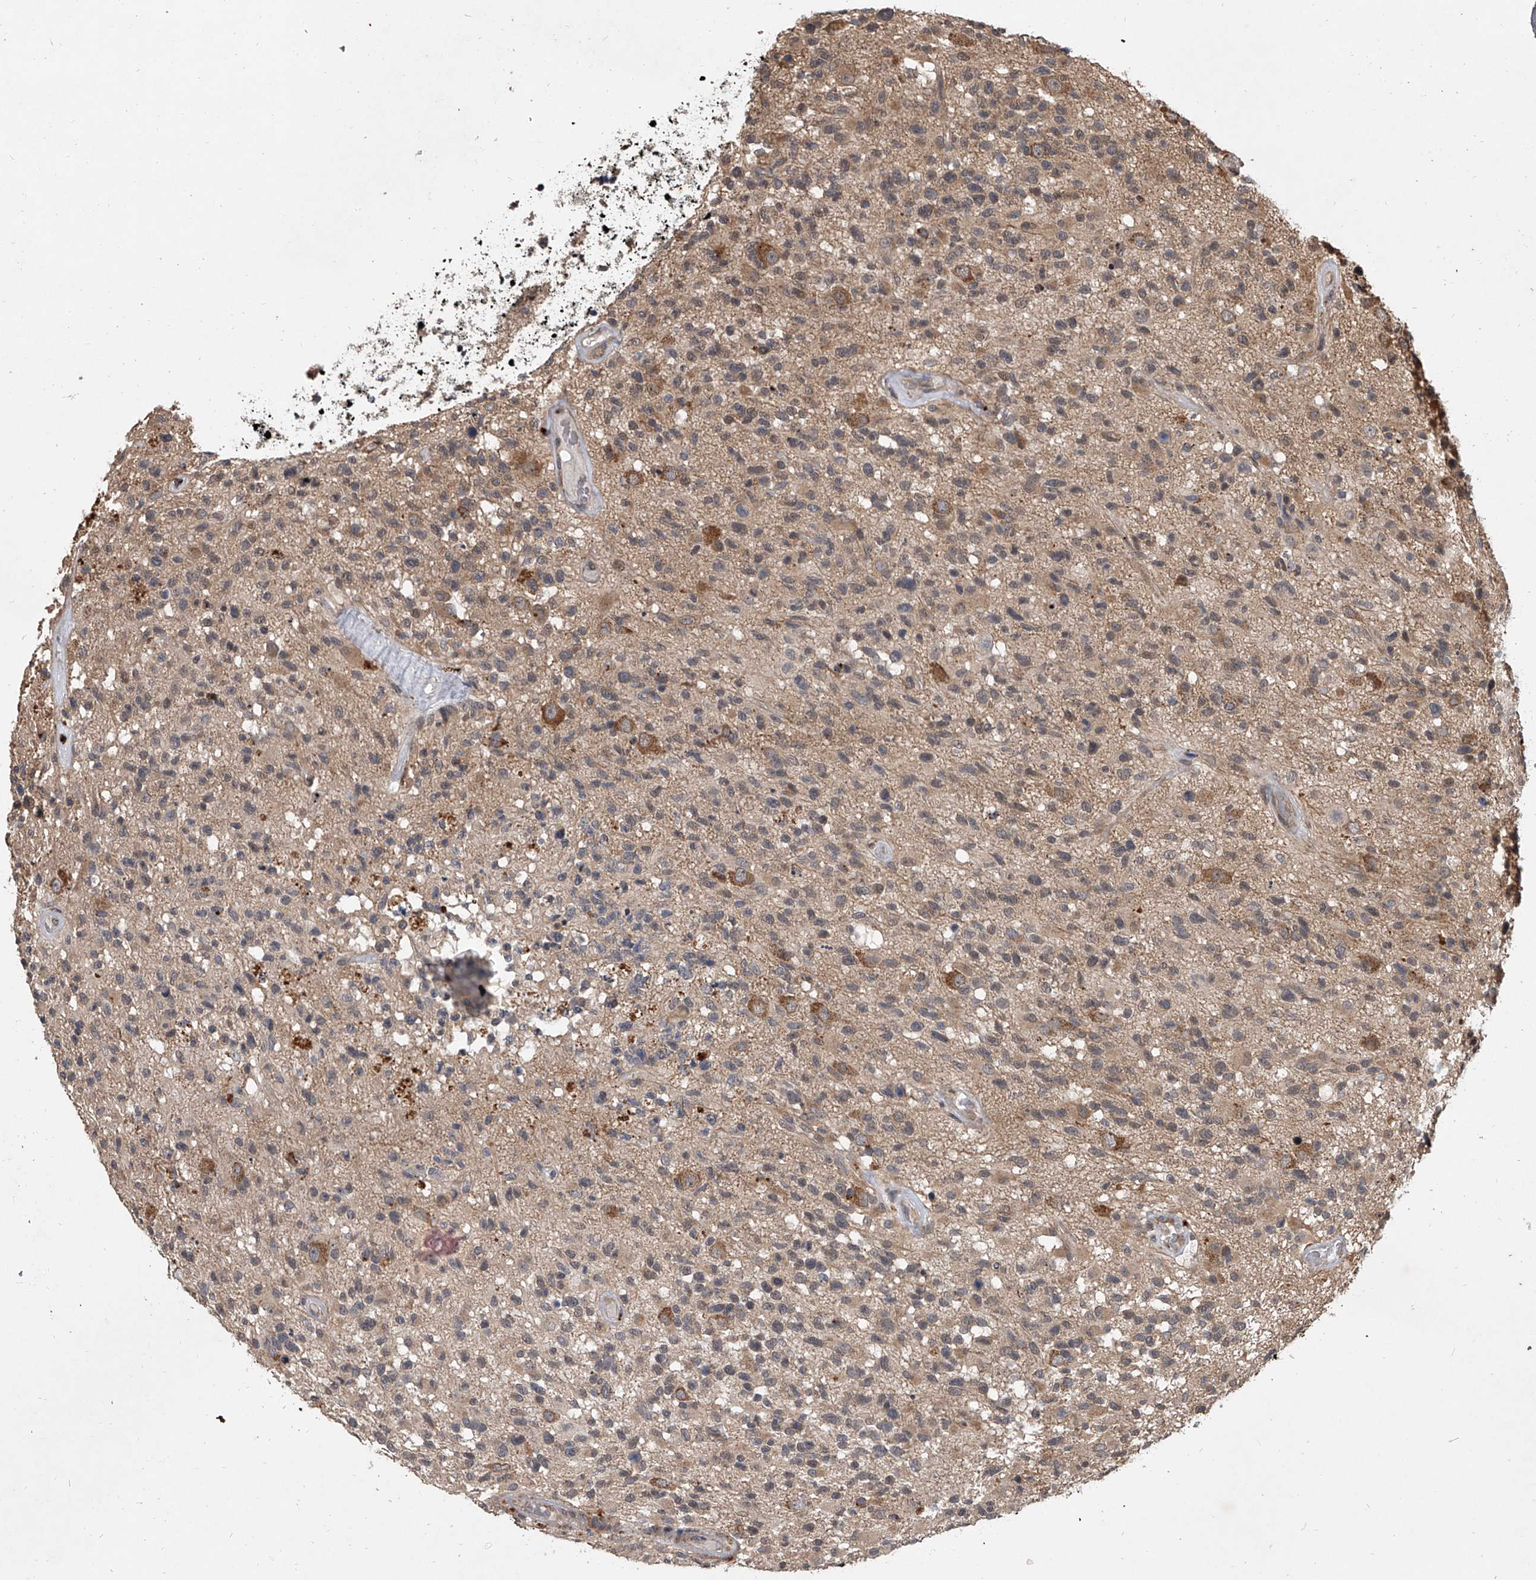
{"staining": {"intensity": "moderate", "quantity": "<25%", "location": "cytoplasmic/membranous"}, "tissue": "glioma", "cell_type": "Tumor cells", "image_type": "cancer", "snomed": [{"axis": "morphology", "description": "Glioma, malignant, High grade"}, {"axis": "morphology", "description": "Glioblastoma, NOS"}, {"axis": "topography", "description": "Brain"}], "caption": "Malignant glioma (high-grade) stained for a protein demonstrates moderate cytoplasmic/membranous positivity in tumor cells.", "gene": "GEMIN8", "patient": {"sex": "male", "age": 60}}